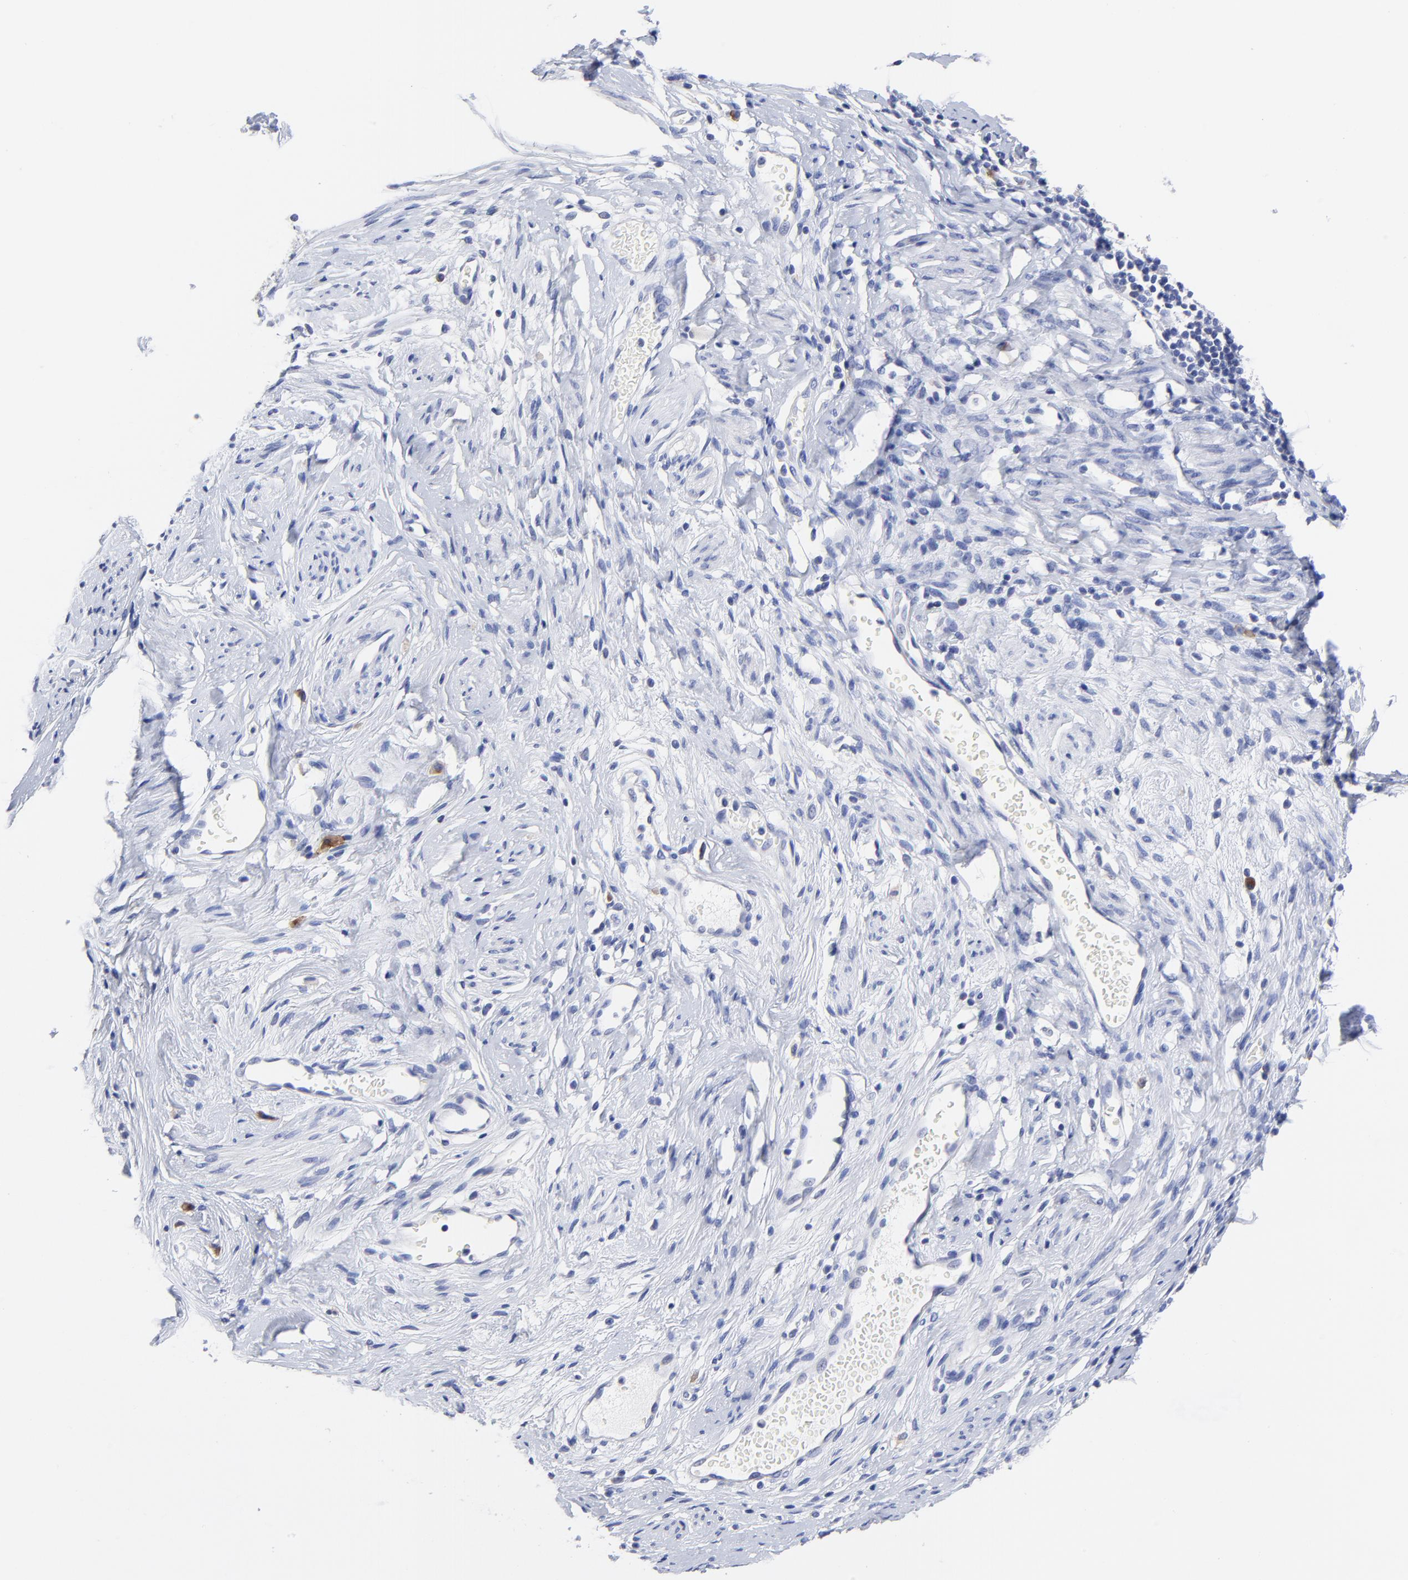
{"staining": {"intensity": "negative", "quantity": "none", "location": "none"}, "tissue": "cervical cancer", "cell_type": "Tumor cells", "image_type": "cancer", "snomed": [{"axis": "morphology", "description": "Normal tissue, NOS"}, {"axis": "morphology", "description": "Squamous cell carcinoma, NOS"}, {"axis": "topography", "description": "Cervix"}], "caption": "This is an immunohistochemistry micrograph of human cervical cancer. There is no positivity in tumor cells.", "gene": "LAX1", "patient": {"sex": "female", "age": 67}}